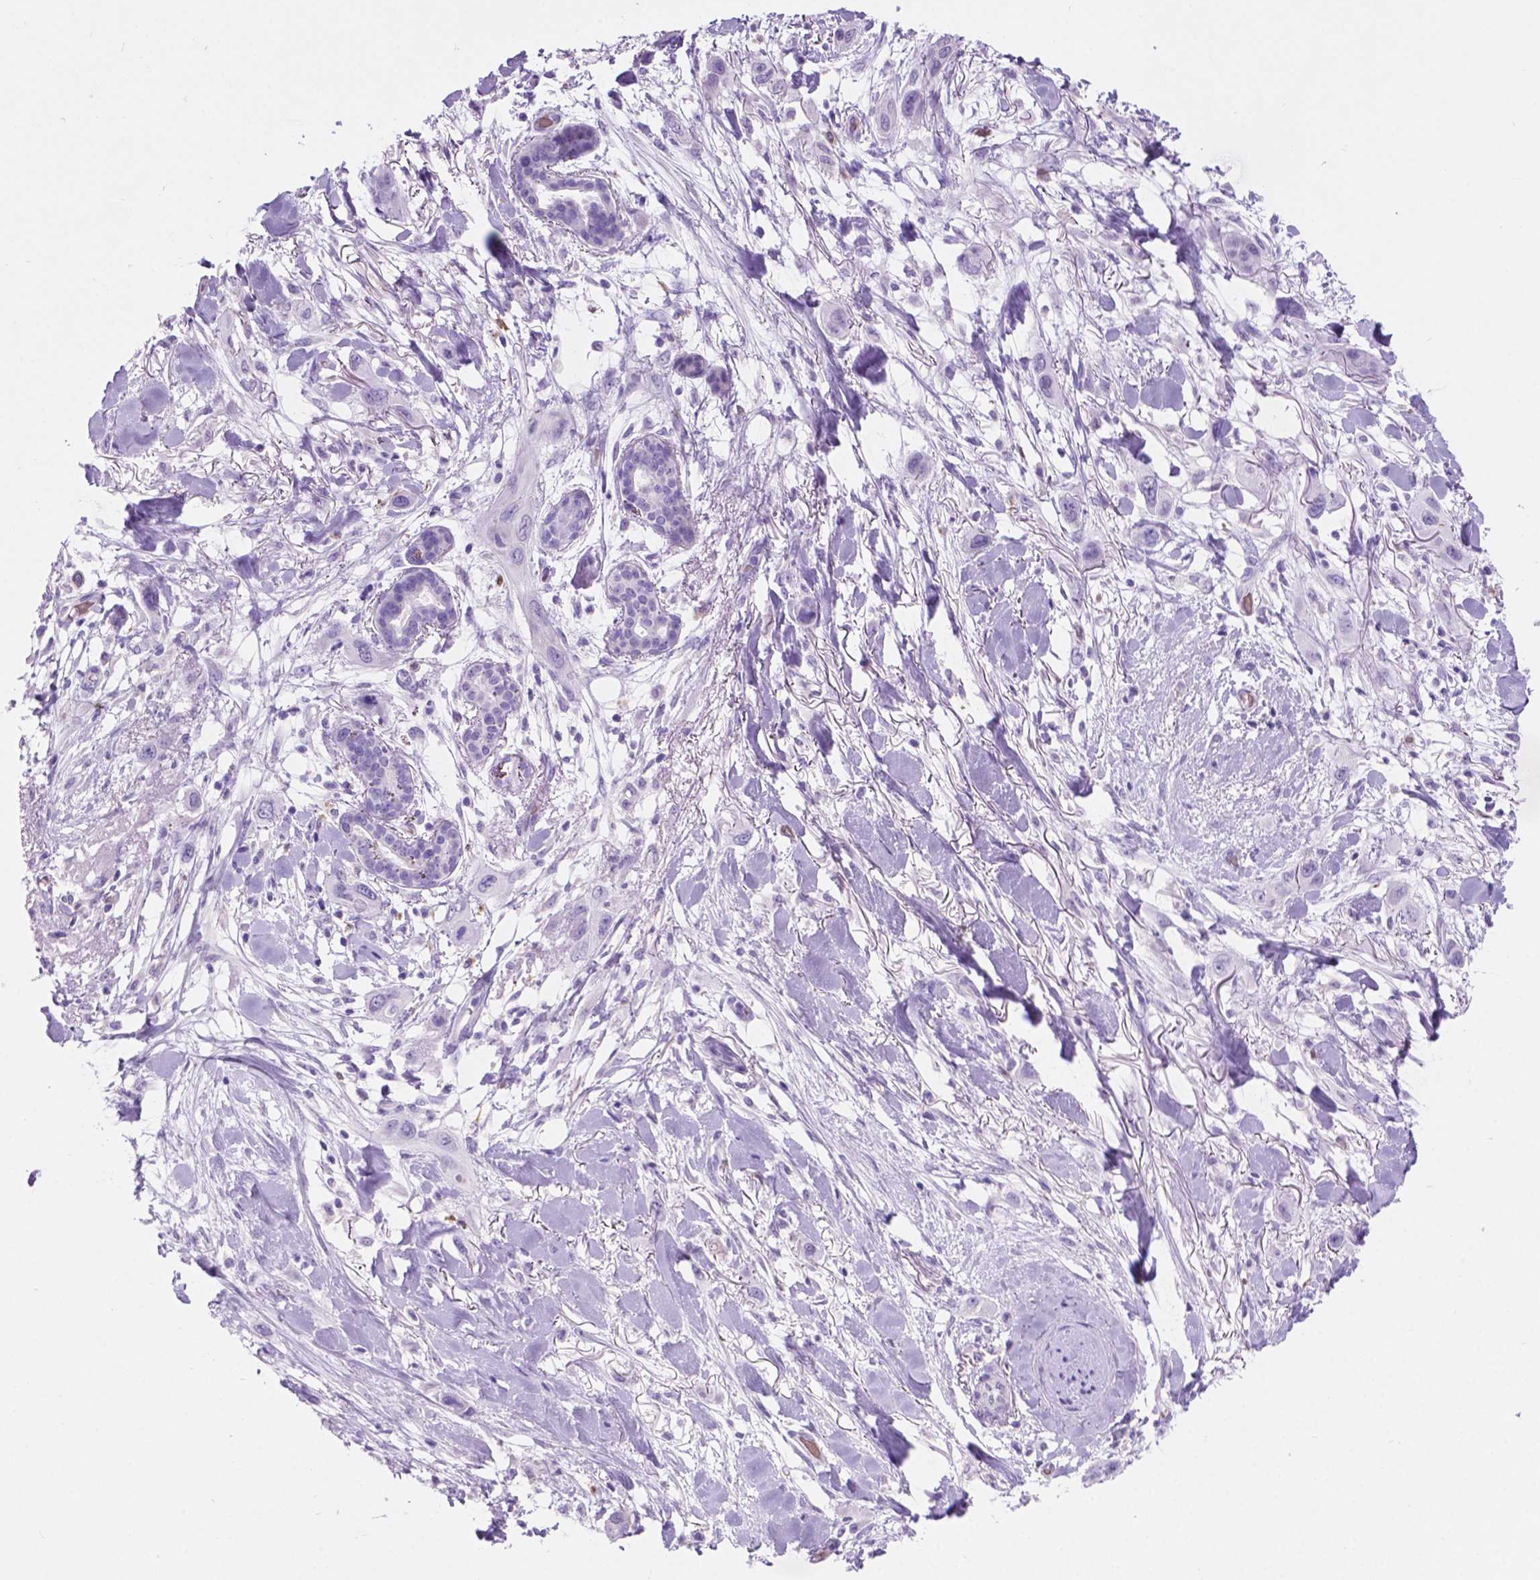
{"staining": {"intensity": "negative", "quantity": "none", "location": "none"}, "tissue": "skin cancer", "cell_type": "Tumor cells", "image_type": "cancer", "snomed": [{"axis": "morphology", "description": "Squamous cell carcinoma, NOS"}, {"axis": "topography", "description": "Skin"}], "caption": "DAB immunohistochemical staining of skin squamous cell carcinoma displays no significant positivity in tumor cells.", "gene": "GRIN2B", "patient": {"sex": "male", "age": 79}}